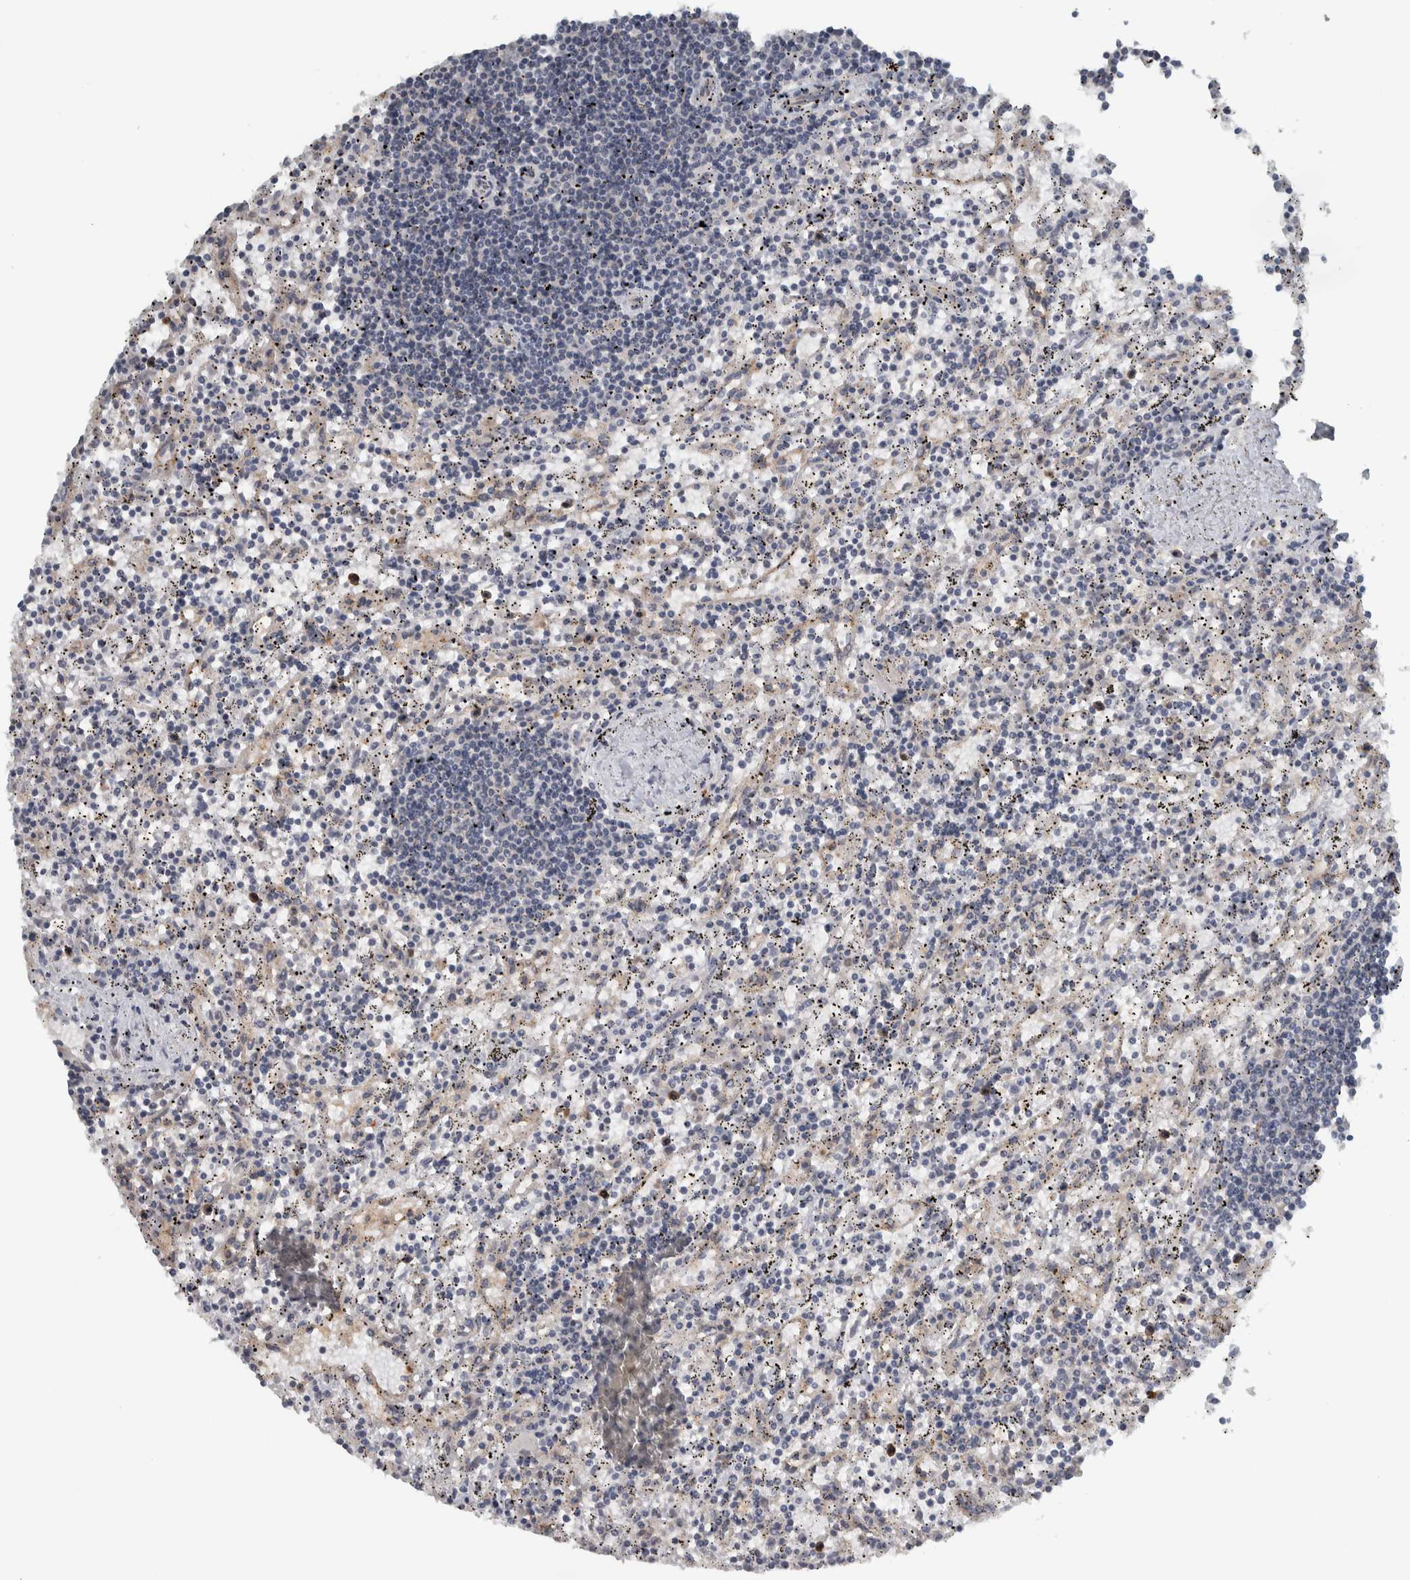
{"staining": {"intensity": "negative", "quantity": "none", "location": "none"}, "tissue": "lymphoma", "cell_type": "Tumor cells", "image_type": "cancer", "snomed": [{"axis": "morphology", "description": "Malignant lymphoma, non-Hodgkin's type, Low grade"}, {"axis": "topography", "description": "Spleen"}], "caption": "A micrograph of lymphoma stained for a protein shows no brown staining in tumor cells. (IHC, brightfield microscopy, high magnification).", "gene": "ADPRM", "patient": {"sex": "male", "age": 76}}